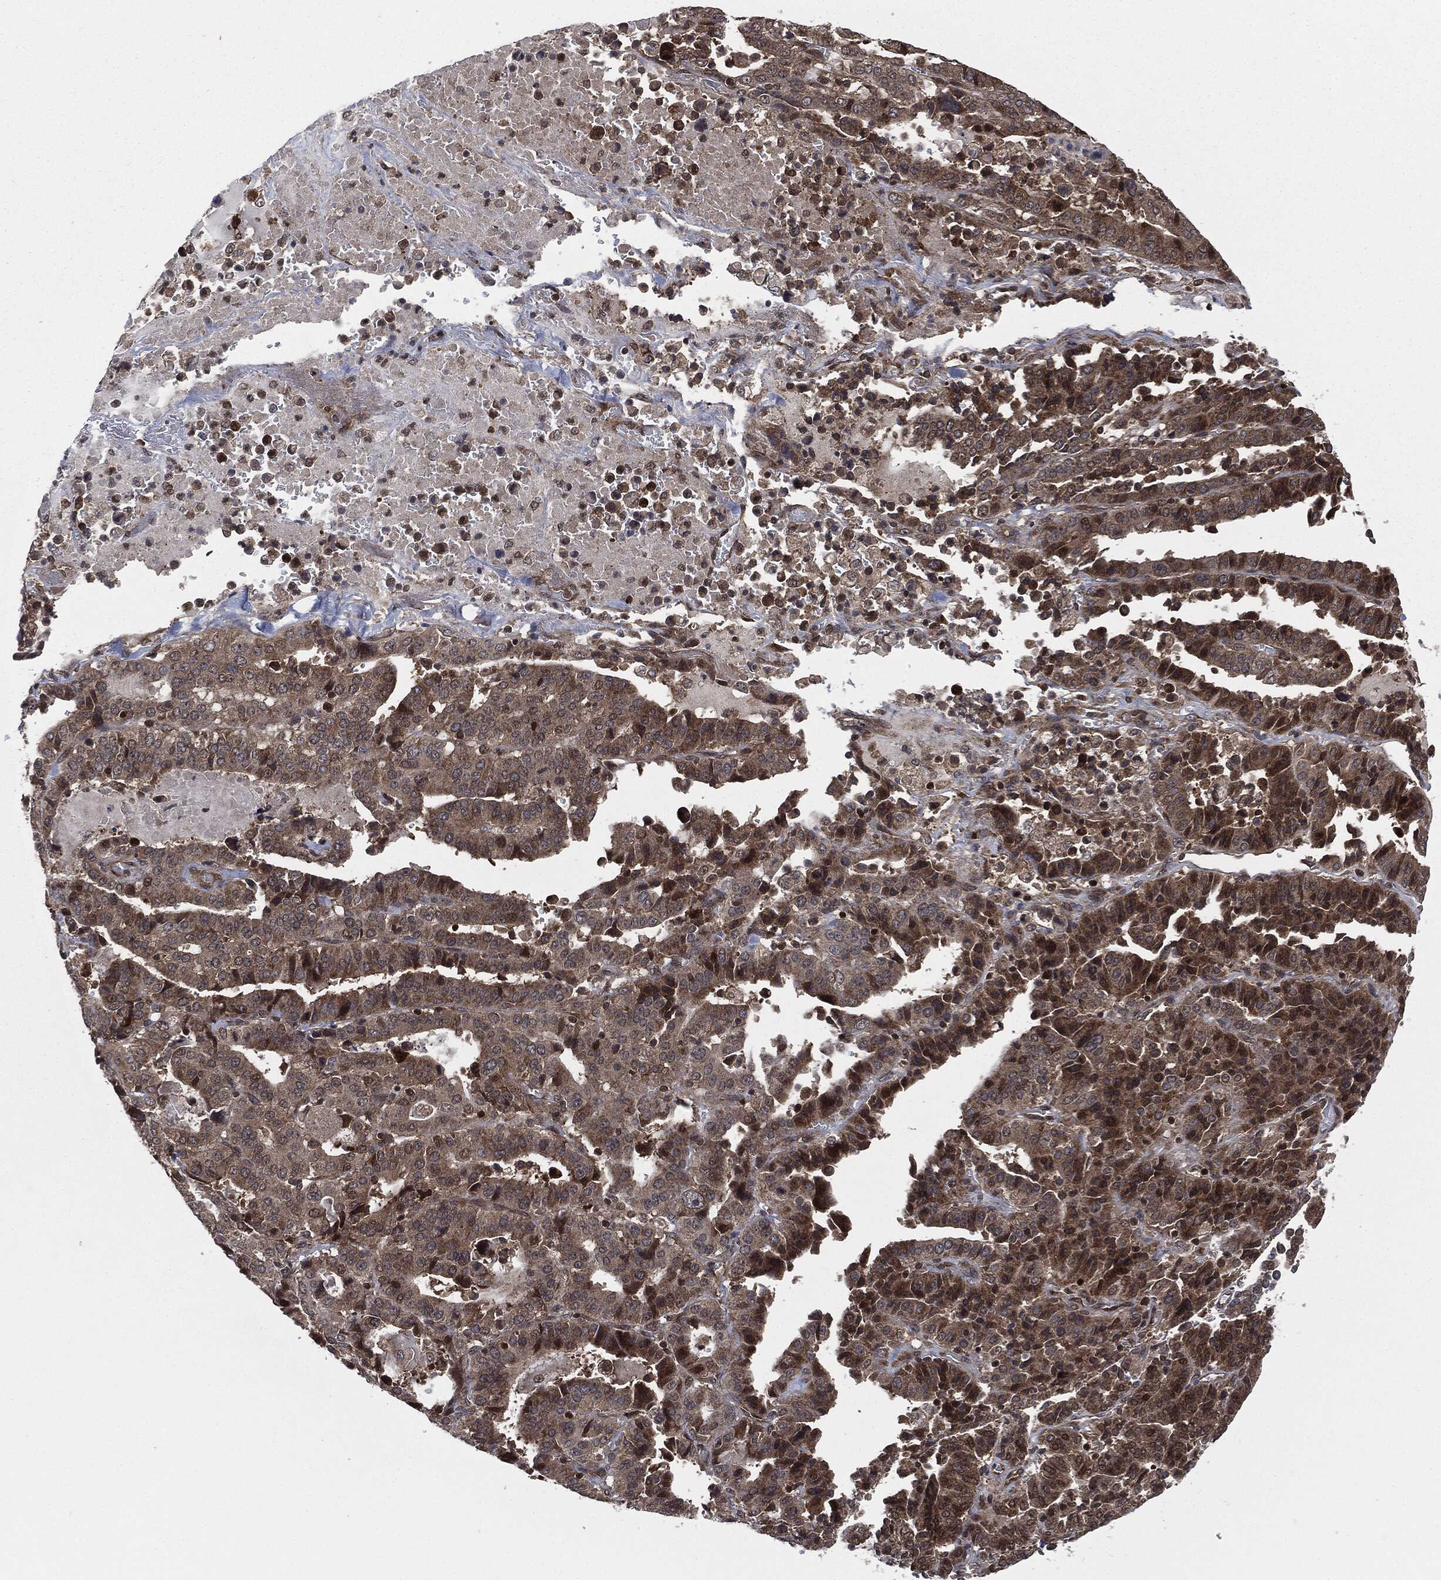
{"staining": {"intensity": "moderate", "quantity": ">75%", "location": "cytoplasmic/membranous"}, "tissue": "stomach cancer", "cell_type": "Tumor cells", "image_type": "cancer", "snomed": [{"axis": "morphology", "description": "Adenocarcinoma, NOS"}, {"axis": "topography", "description": "Stomach"}], "caption": "This image shows stomach cancer stained with immunohistochemistry to label a protein in brown. The cytoplasmic/membranous of tumor cells show moderate positivity for the protein. Nuclei are counter-stained blue.", "gene": "HRAS", "patient": {"sex": "male", "age": 48}}